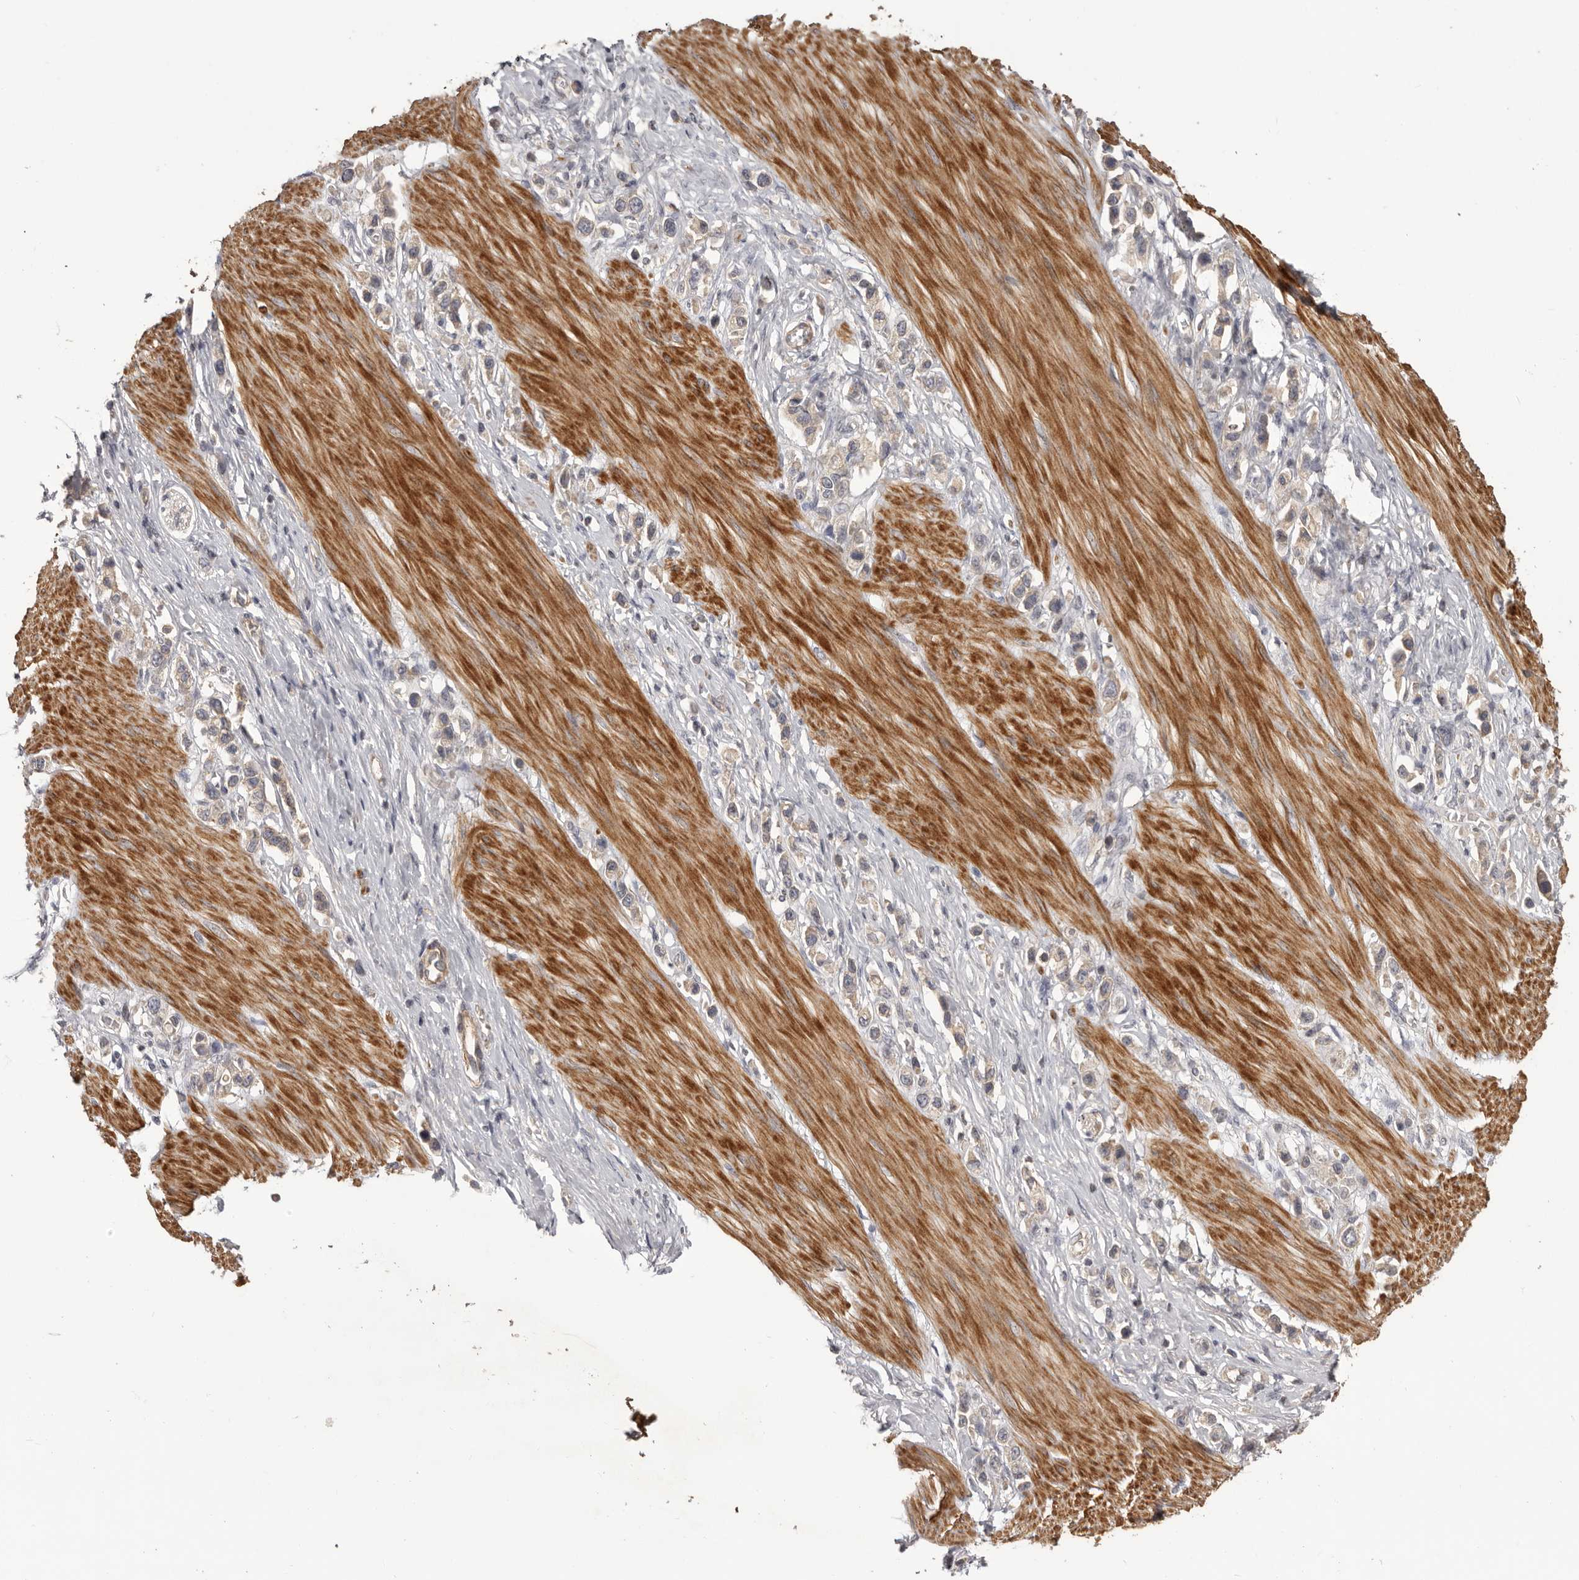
{"staining": {"intensity": "weak", "quantity": "<25%", "location": "cytoplasmic/membranous"}, "tissue": "stomach cancer", "cell_type": "Tumor cells", "image_type": "cancer", "snomed": [{"axis": "morphology", "description": "Adenocarcinoma, NOS"}, {"axis": "topography", "description": "Stomach"}], "caption": "Immunohistochemical staining of human stomach adenocarcinoma demonstrates no significant positivity in tumor cells.", "gene": "HRH1", "patient": {"sex": "female", "age": 65}}